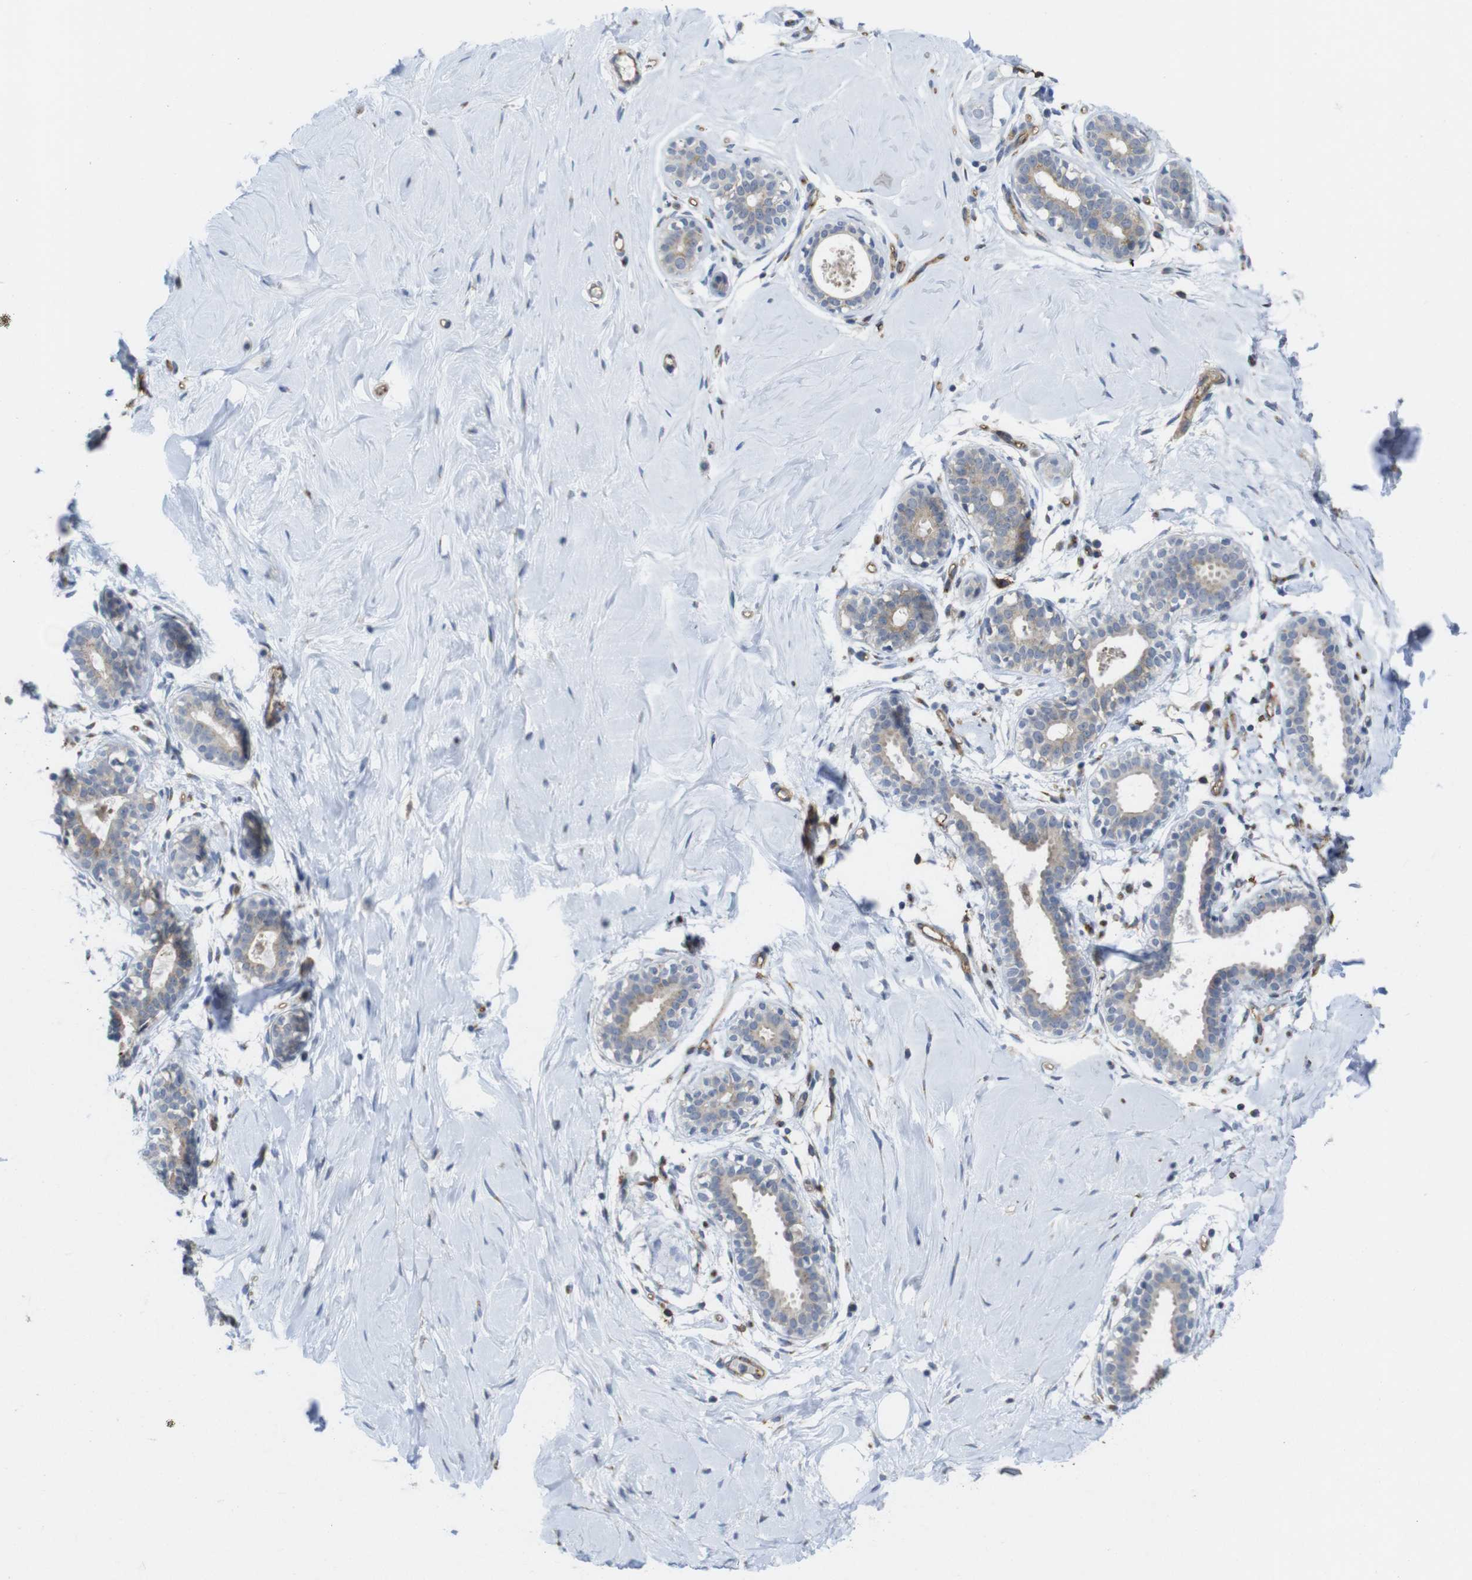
{"staining": {"intensity": "negative", "quantity": "none", "location": "none"}, "tissue": "breast", "cell_type": "Adipocytes", "image_type": "normal", "snomed": [{"axis": "morphology", "description": "Normal tissue, NOS"}, {"axis": "topography", "description": "Breast"}], "caption": "This is an IHC image of benign breast. There is no expression in adipocytes.", "gene": "CCR6", "patient": {"sex": "female", "age": 23}}